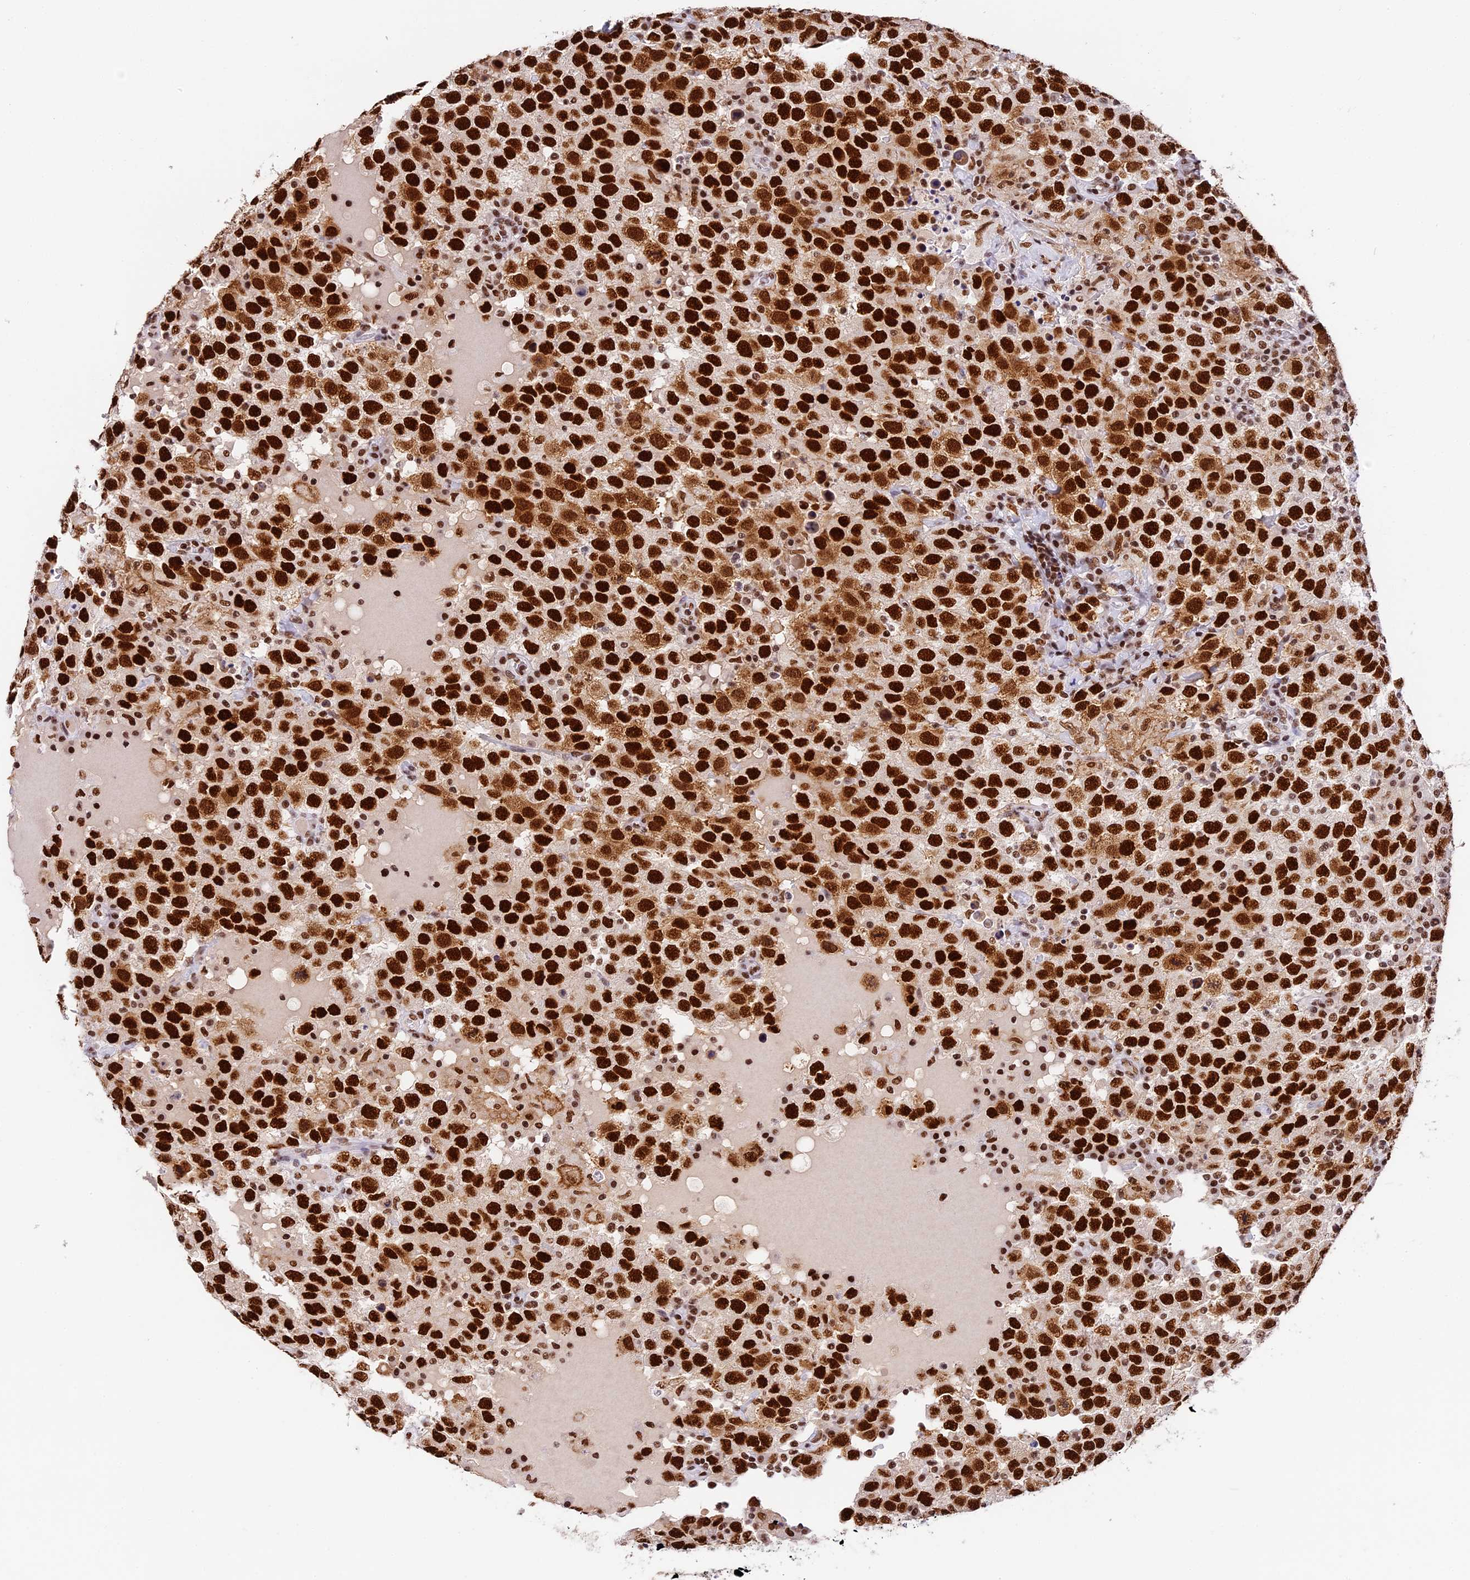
{"staining": {"intensity": "strong", "quantity": ">75%", "location": "nuclear"}, "tissue": "testis cancer", "cell_type": "Tumor cells", "image_type": "cancer", "snomed": [{"axis": "morphology", "description": "Seminoma, NOS"}, {"axis": "topography", "description": "Testis"}], "caption": "A brown stain highlights strong nuclear expression of a protein in testis cancer tumor cells. The protein is stained brown, and the nuclei are stained in blue (DAB (3,3'-diaminobenzidine) IHC with brightfield microscopy, high magnification).", "gene": "SBNO1", "patient": {"sex": "male", "age": 41}}